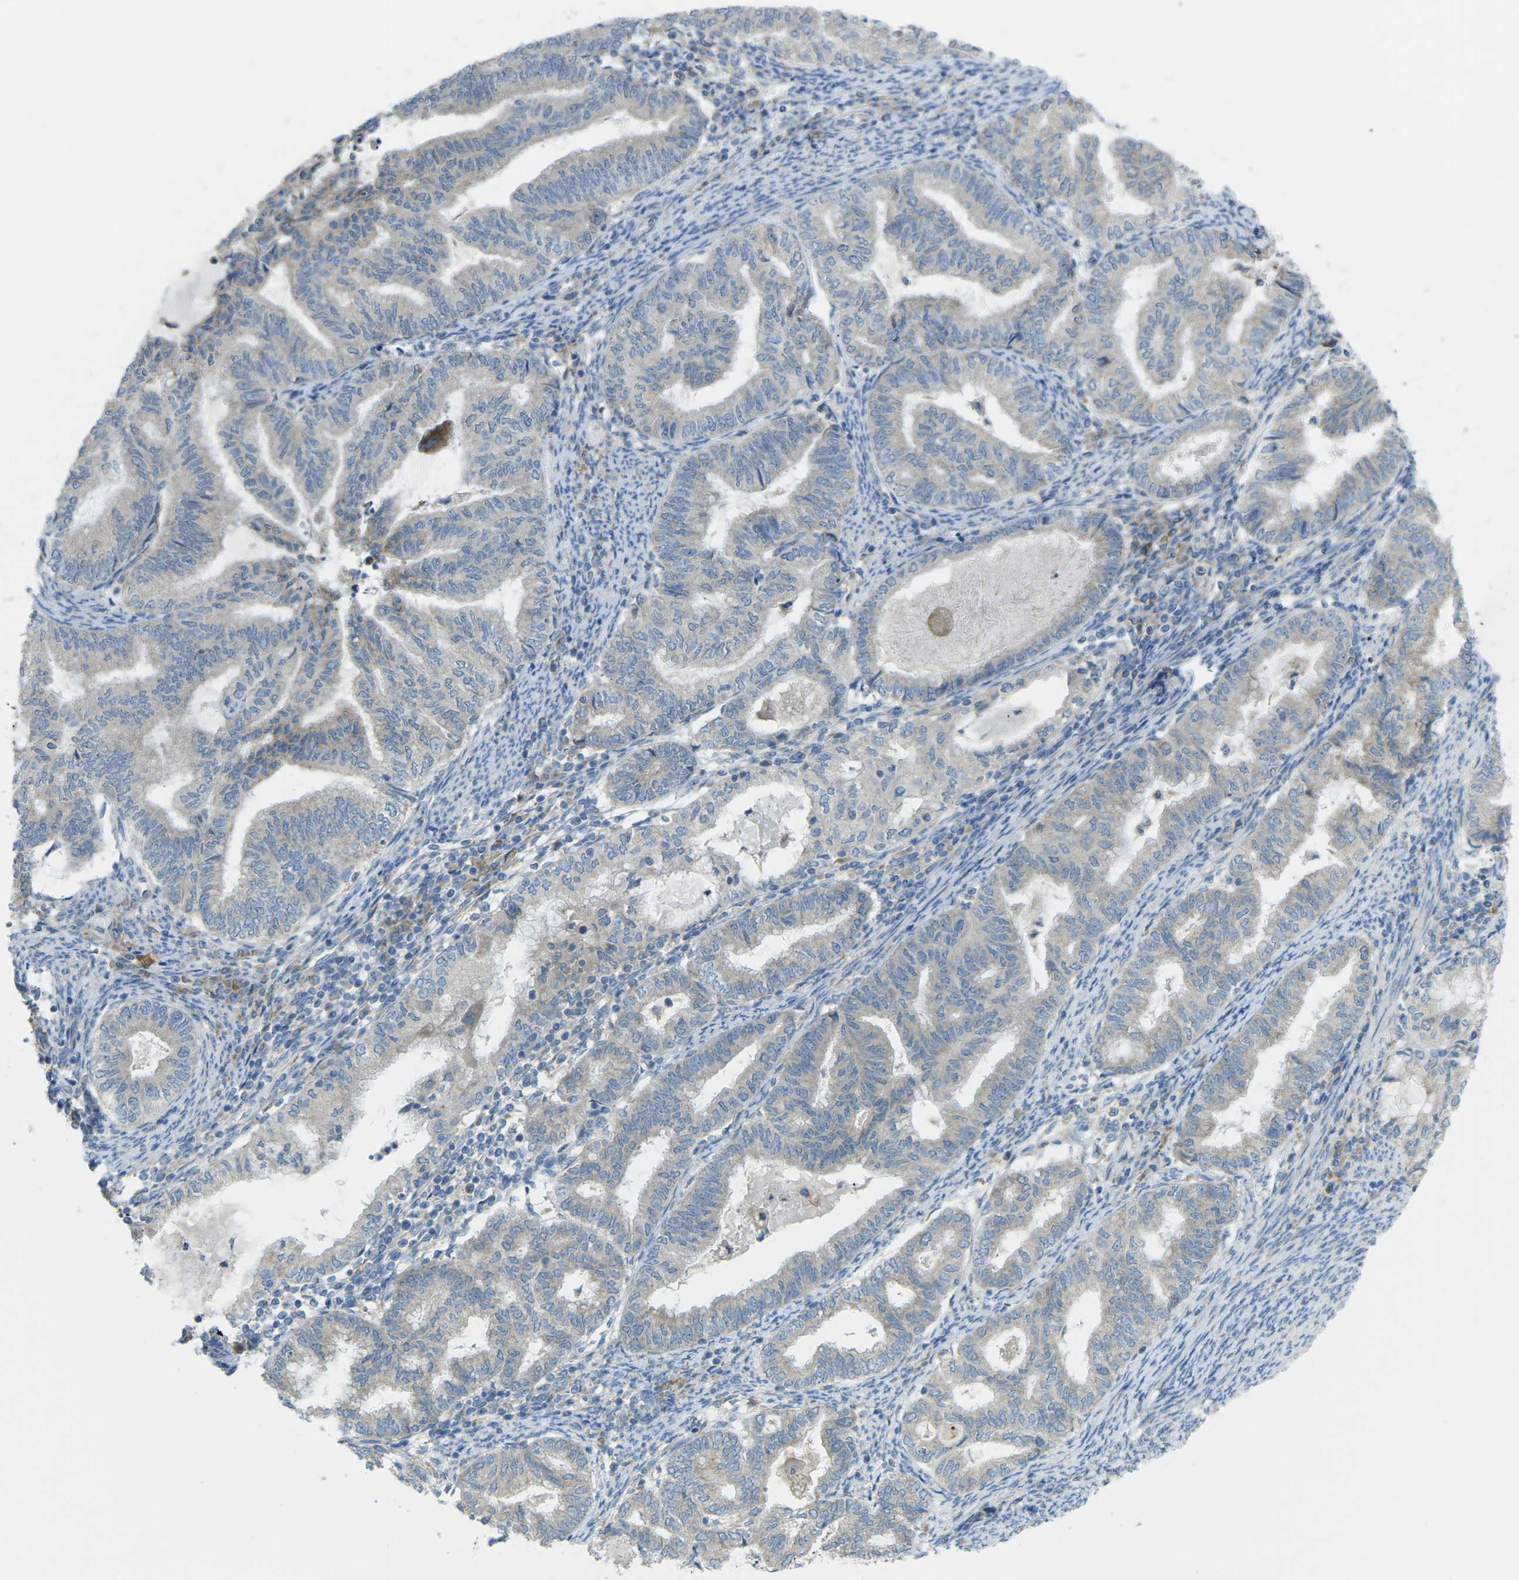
{"staining": {"intensity": "weak", "quantity": "<25%", "location": "cytoplasmic/membranous"}, "tissue": "endometrial cancer", "cell_type": "Tumor cells", "image_type": "cancer", "snomed": [{"axis": "morphology", "description": "Adenocarcinoma, NOS"}, {"axis": "topography", "description": "Endometrium"}], "caption": "Tumor cells are negative for protein expression in human endometrial cancer (adenocarcinoma).", "gene": "MYLK4", "patient": {"sex": "female", "age": 79}}